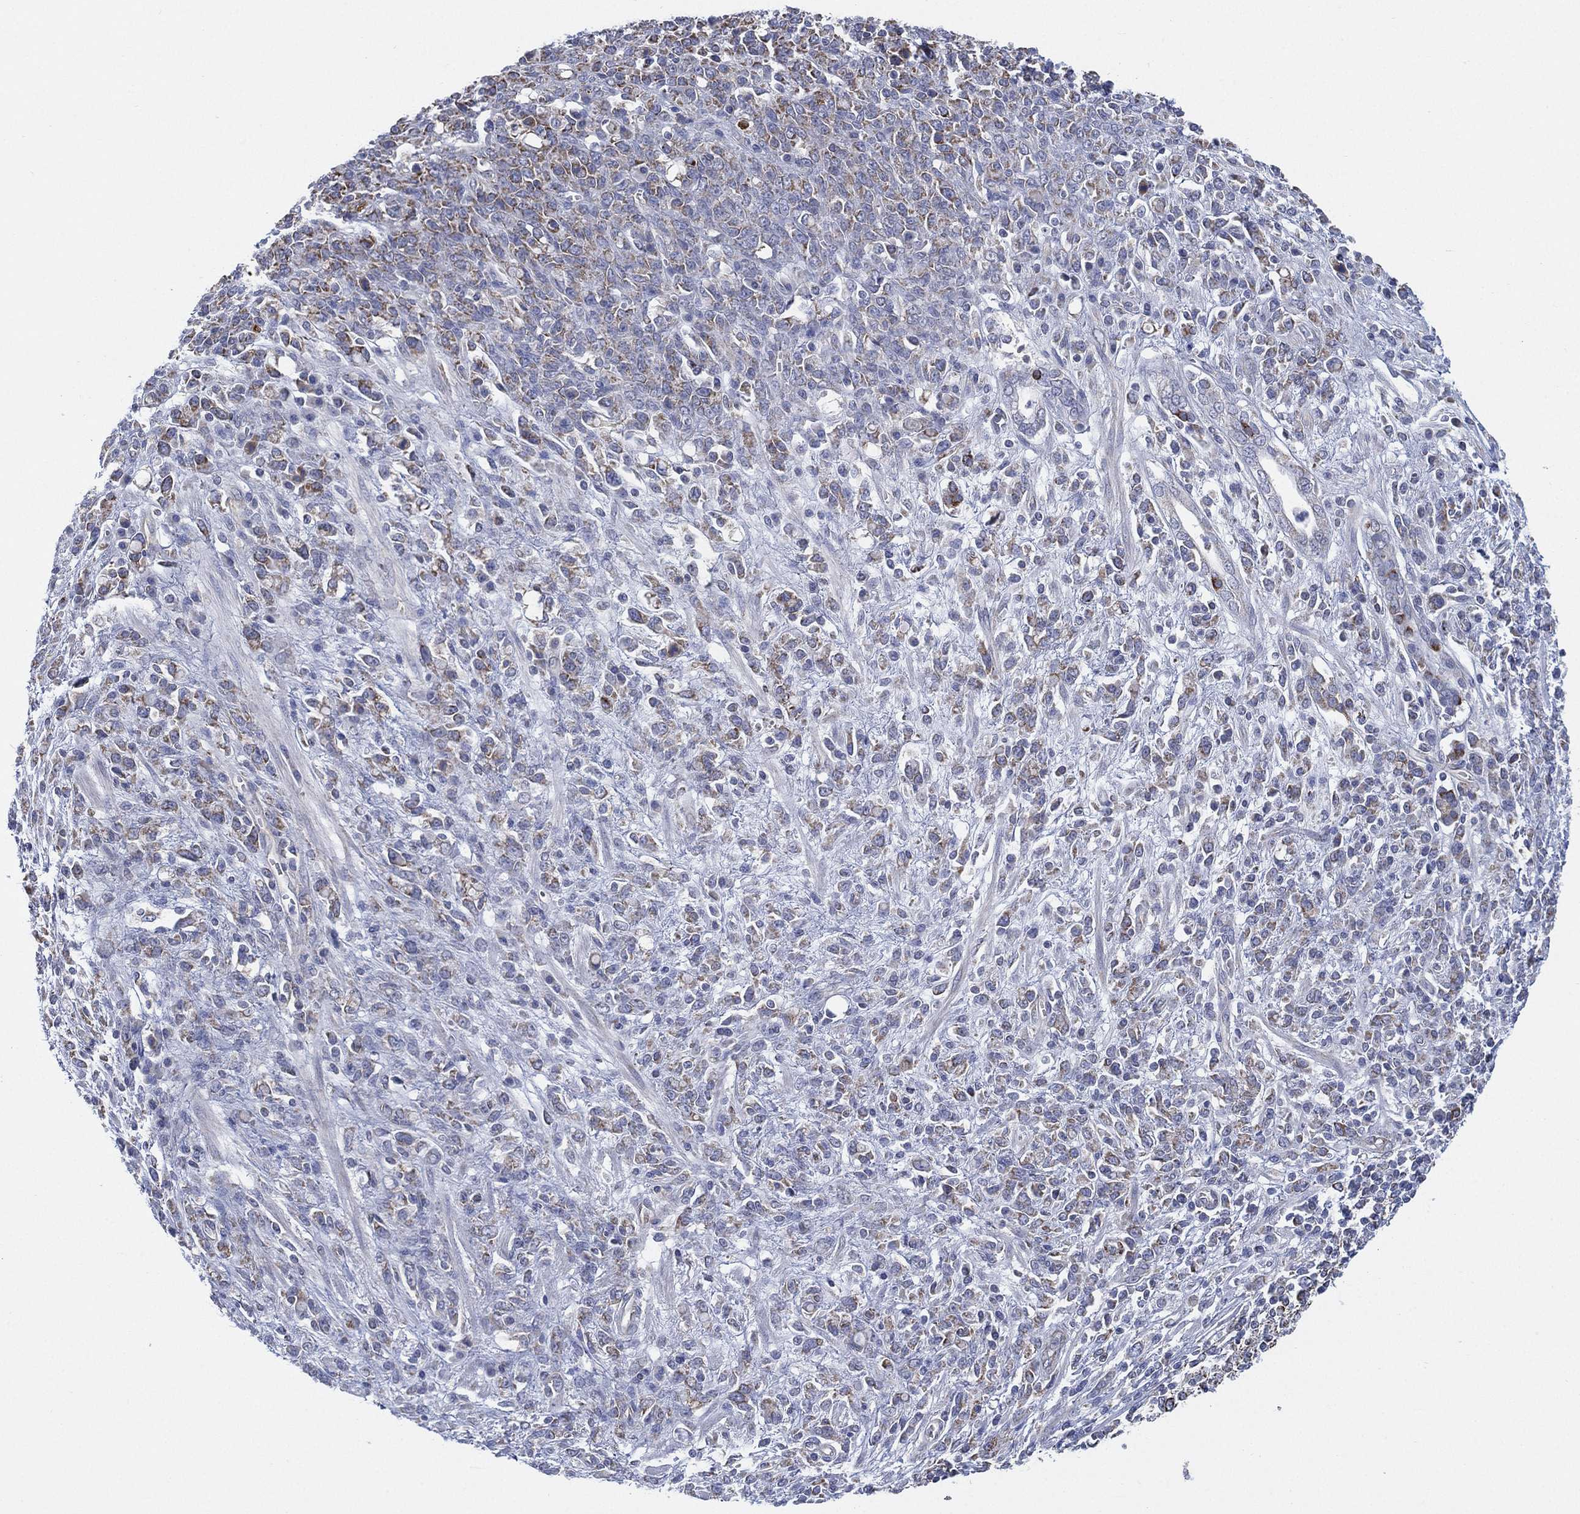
{"staining": {"intensity": "weak", "quantity": "<25%", "location": "cytoplasmic/membranous"}, "tissue": "stomach cancer", "cell_type": "Tumor cells", "image_type": "cancer", "snomed": [{"axis": "morphology", "description": "Adenocarcinoma, NOS"}, {"axis": "topography", "description": "Stomach"}], "caption": "Tumor cells are negative for brown protein staining in stomach cancer. The staining was performed using DAB to visualize the protein expression in brown, while the nuclei were stained in blue with hematoxylin (Magnification: 20x).", "gene": "INA", "patient": {"sex": "female", "age": 57}}